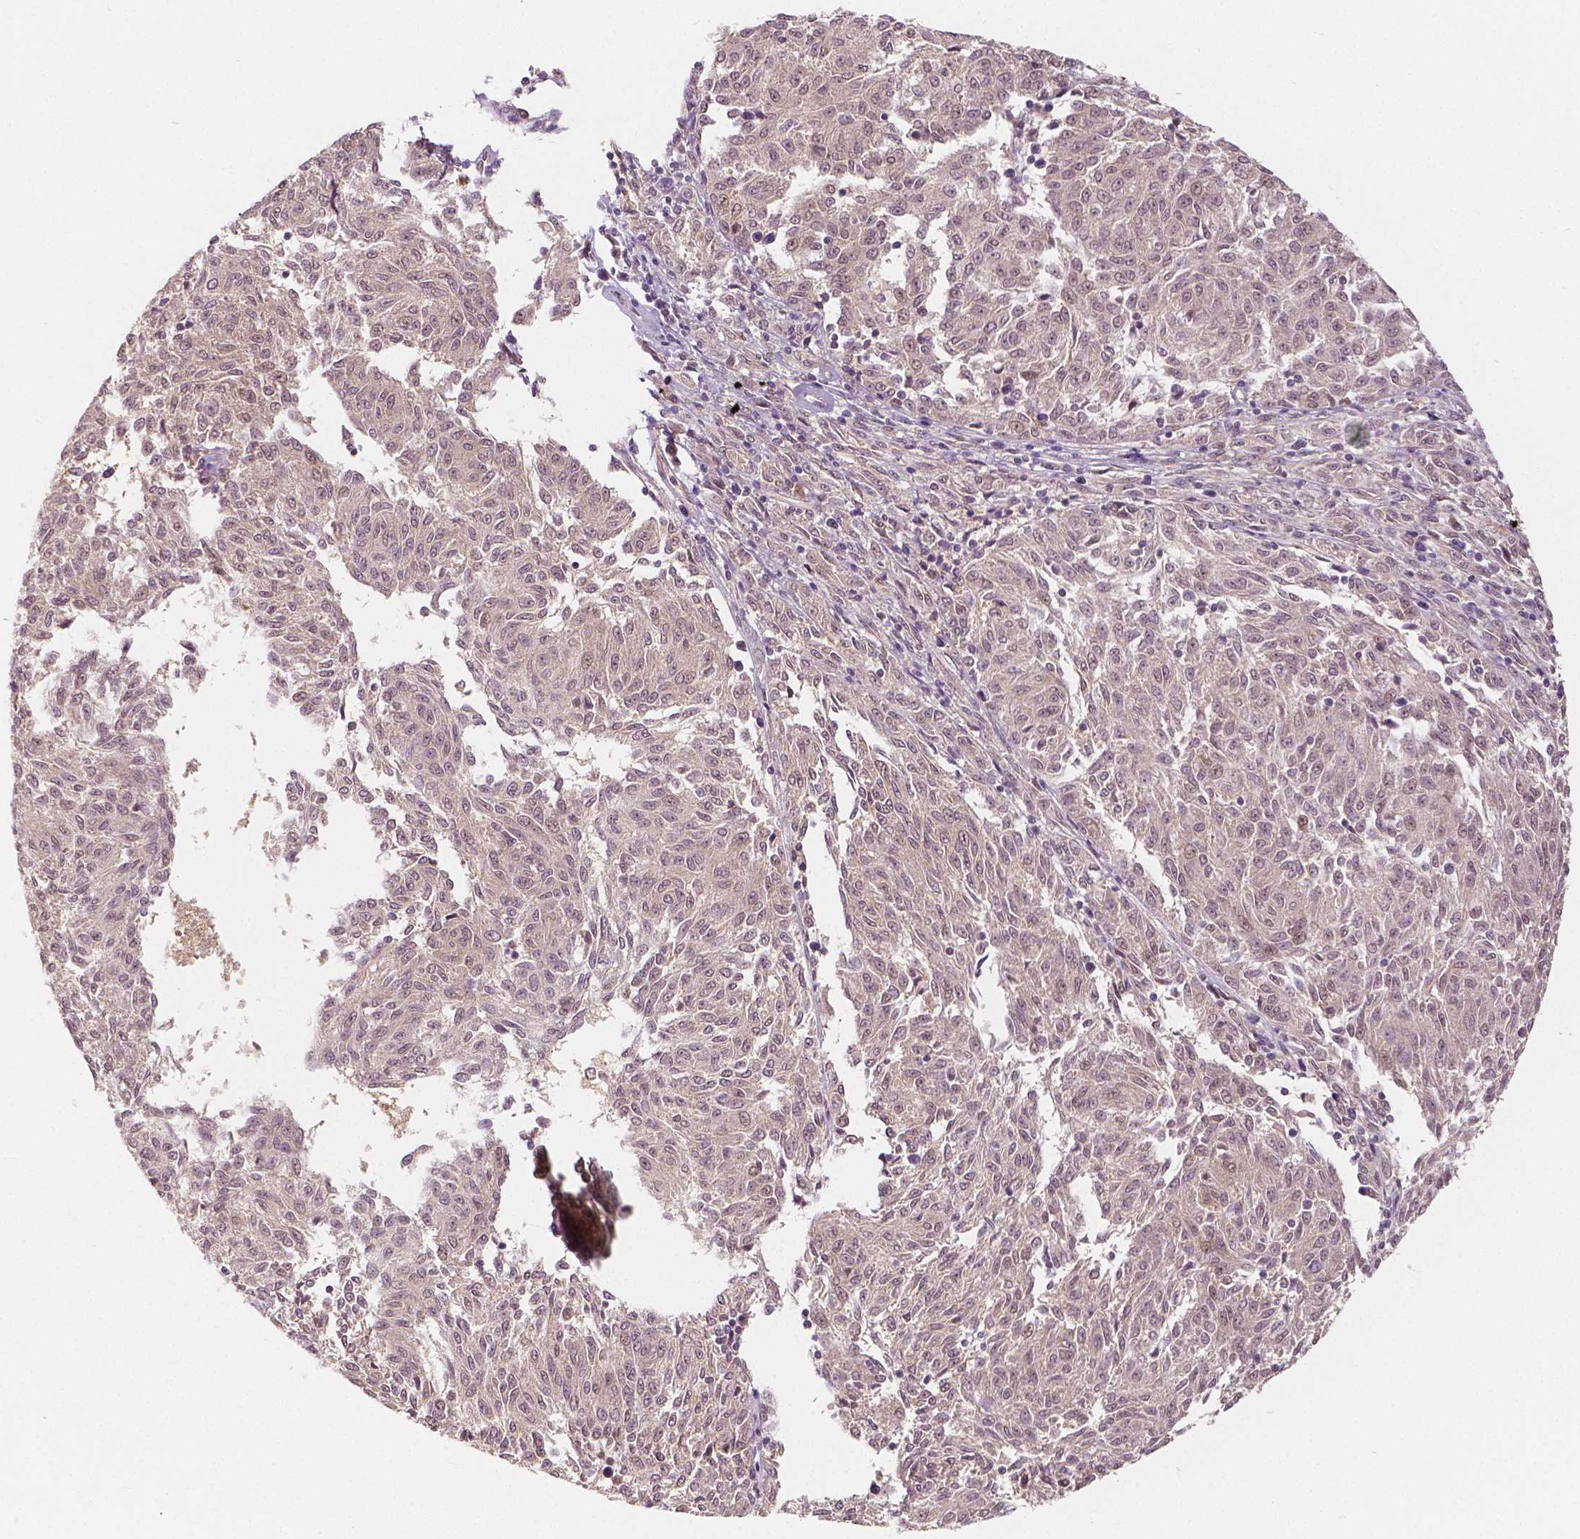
{"staining": {"intensity": "negative", "quantity": "none", "location": "none"}, "tissue": "melanoma", "cell_type": "Tumor cells", "image_type": "cancer", "snomed": [{"axis": "morphology", "description": "Malignant melanoma, NOS"}, {"axis": "topography", "description": "Skin"}], "caption": "A photomicrograph of malignant melanoma stained for a protein displays no brown staining in tumor cells.", "gene": "NAPRT", "patient": {"sex": "female", "age": 72}}